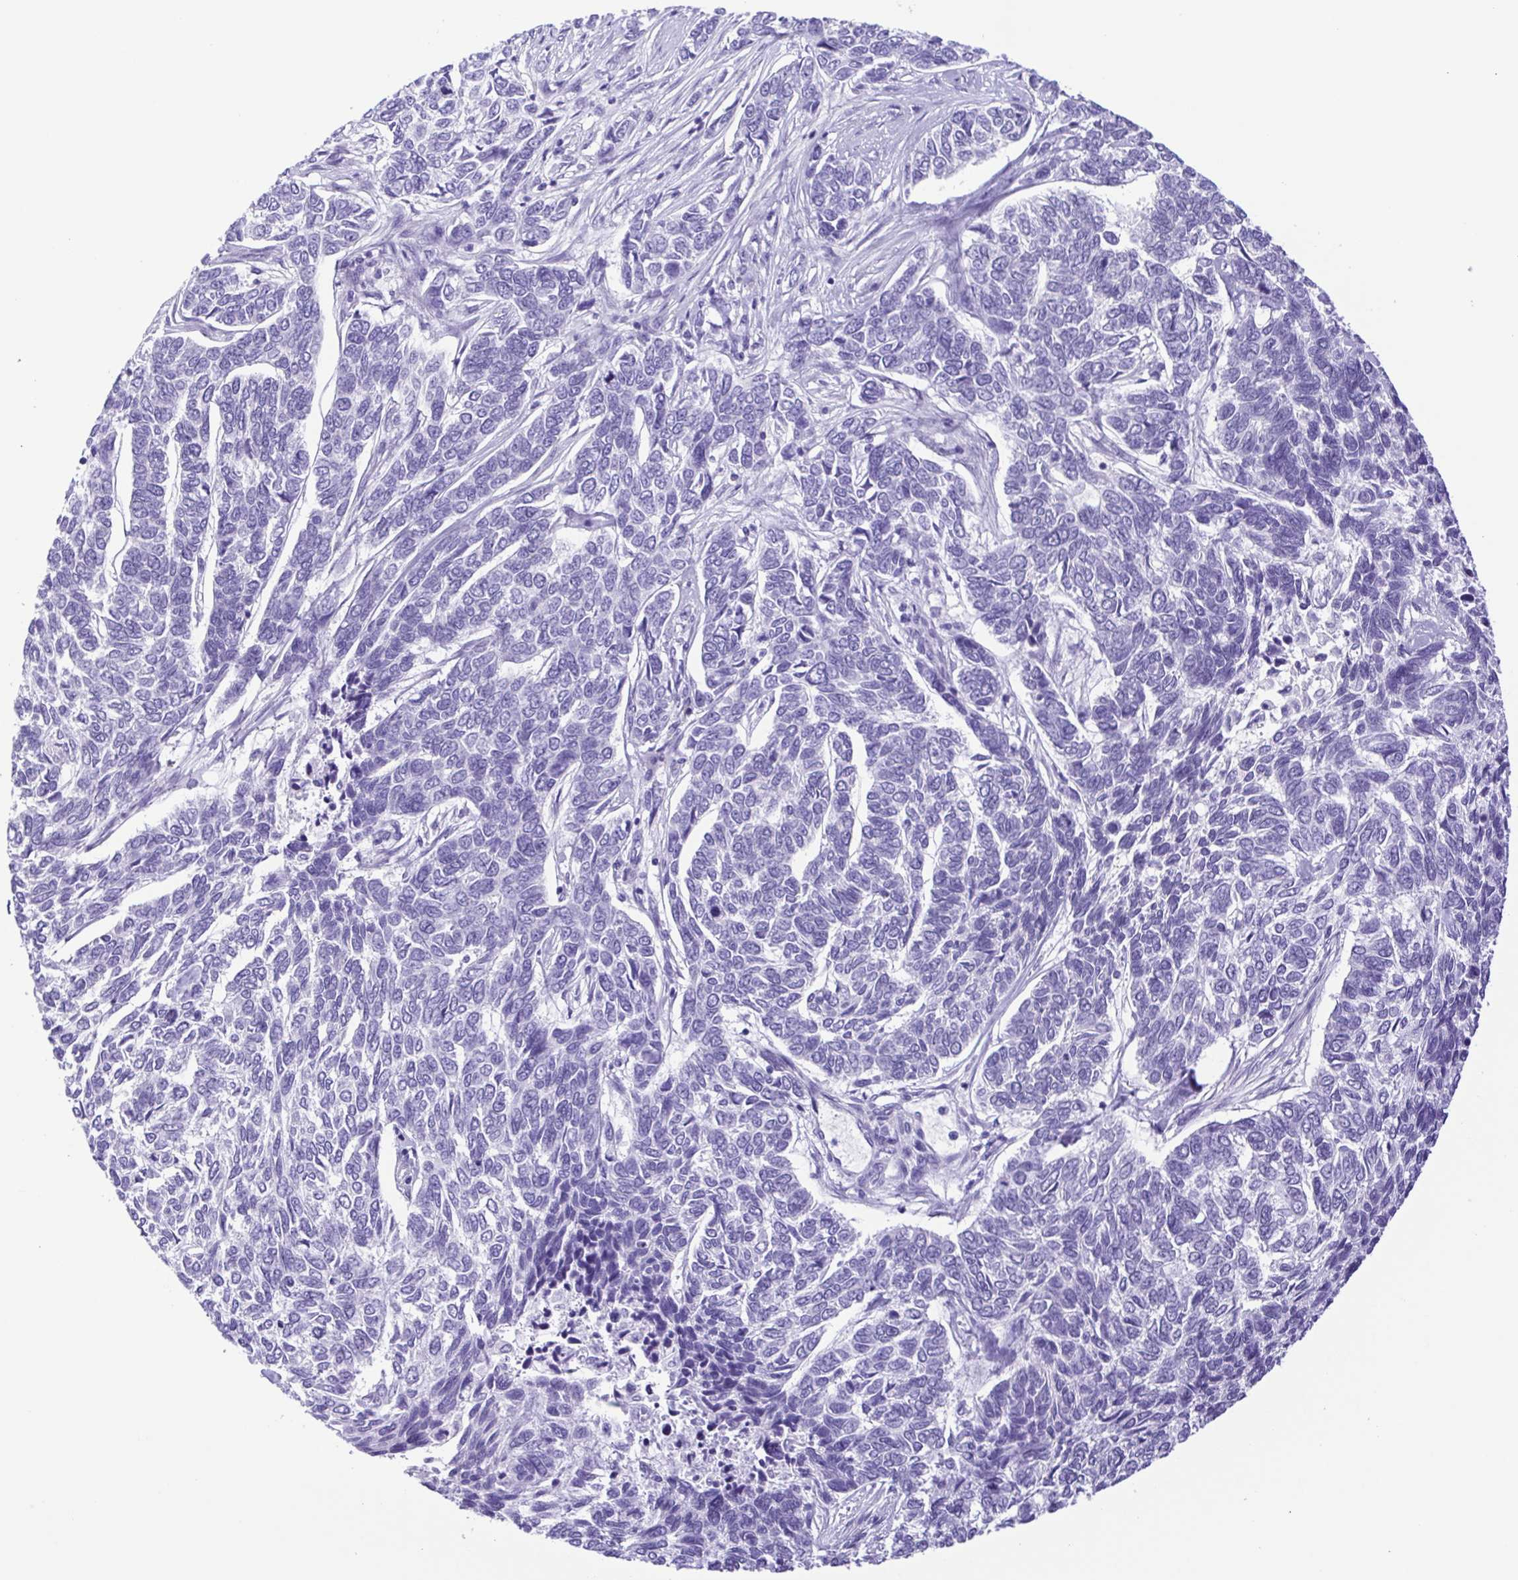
{"staining": {"intensity": "negative", "quantity": "none", "location": "none"}, "tissue": "skin cancer", "cell_type": "Tumor cells", "image_type": "cancer", "snomed": [{"axis": "morphology", "description": "Basal cell carcinoma"}, {"axis": "topography", "description": "Skin"}], "caption": "Protein analysis of skin cancer displays no significant positivity in tumor cells. (DAB IHC, high magnification).", "gene": "PAK3", "patient": {"sex": "female", "age": 65}}